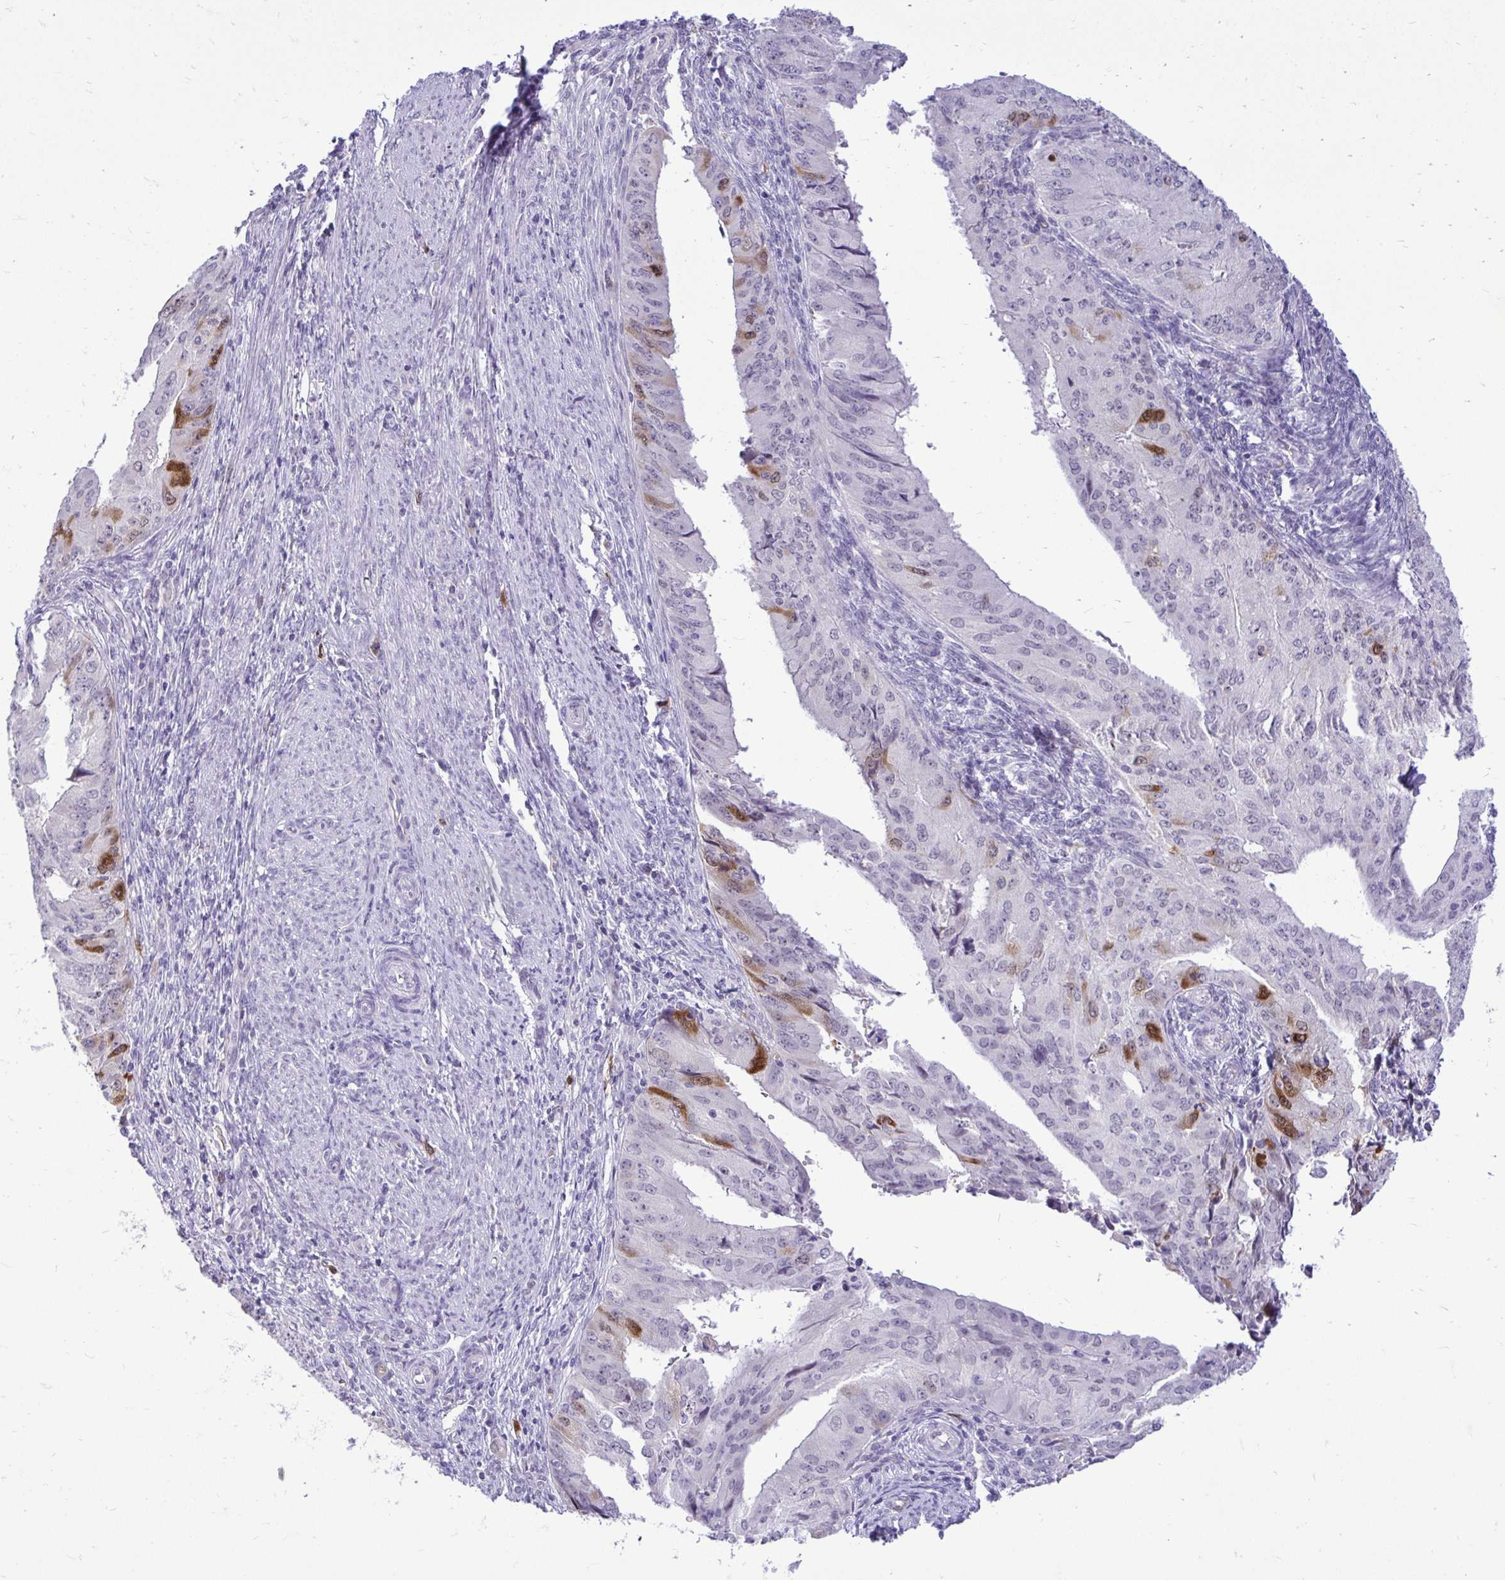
{"staining": {"intensity": "moderate", "quantity": "<25%", "location": "cytoplasmic/membranous,nuclear"}, "tissue": "endometrial cancer", "cell_type": "Tumor cells", "image_type": "cancer", "snomed": [{"axis": "morphology", "description": "Adenocarcinoma, NOS"}, {"axis": "topography", "description": "Endometrium"}], "caption": "This micrograph exhibits immunohistochemistry staining of endometrial cancer (adenocarcinoma), with low moderate cytoplasmic/membranous and nuclear positivity in about <25% of tumor cells.", "gene": "CDC20", "patient": {"sex": "female", "age": 50}}